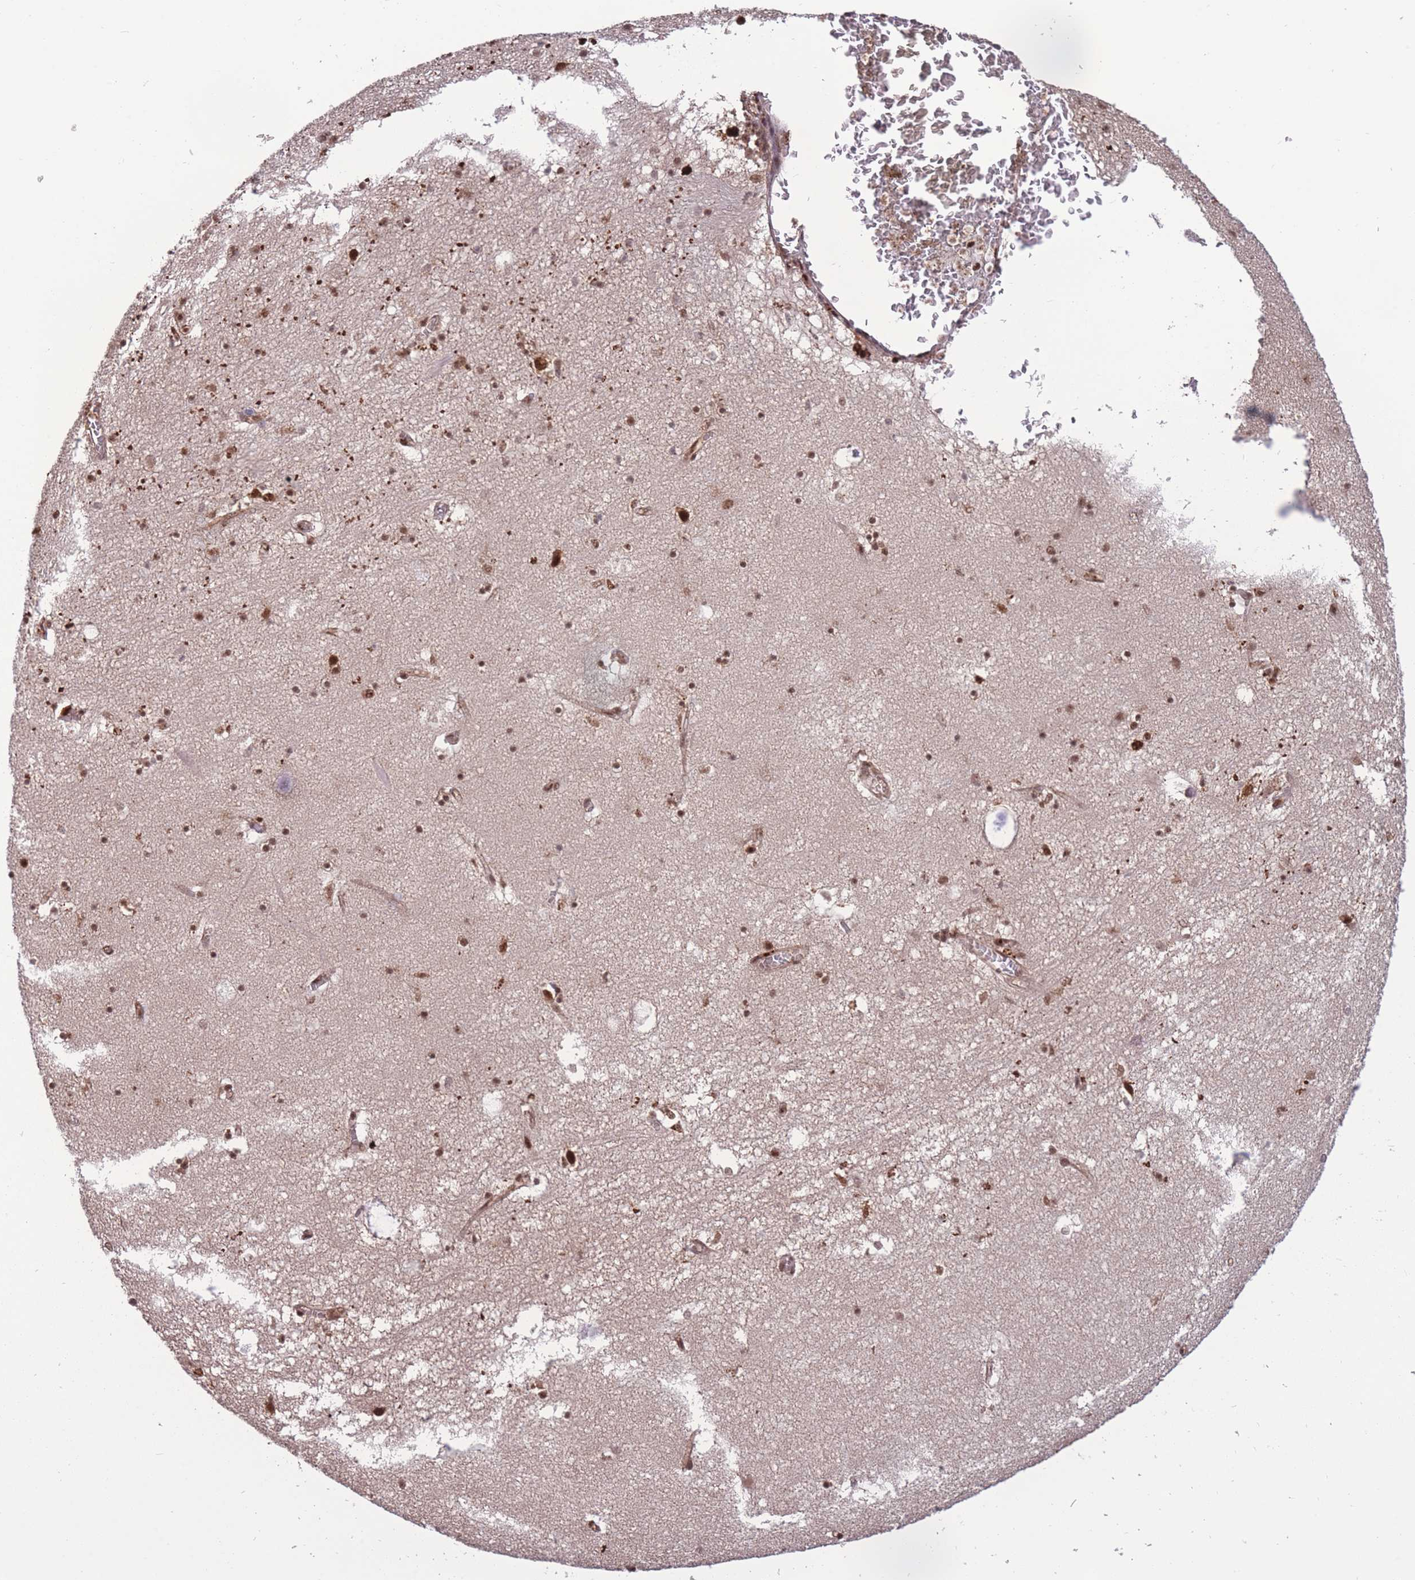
{"staining": {"intensity": "strong", "quantity": ">75%", "location": "nuclear"}, "tissue": "hippocampus", "cell_type": "Glial cells", "image_type": "normal", "snomed": [{"axis": "morphology", "description": "Normal tissue, NOS"}, {"axis": "topography", "description": "Hippocampus"}], "caption": "A histopathology image showing strong nuclear expression in approximately >75% of glial cells in normal hippocampus, as visualized by brown immunohistochemical staining.", "gene": "PRPF19", "patient": {"sex": "female", "age": 64}}